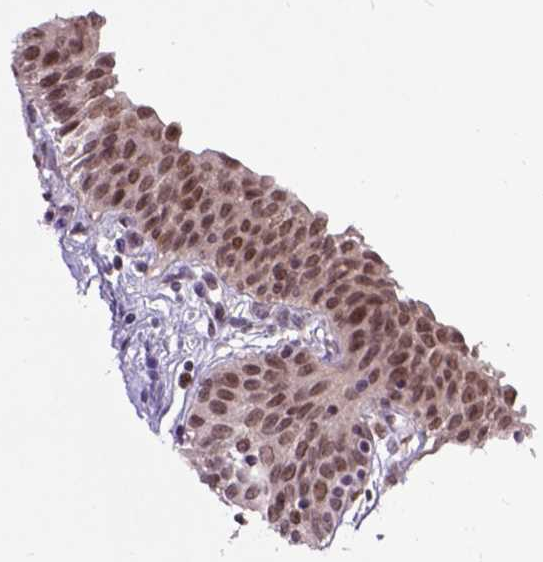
{"staining": {"intensity": "moderate", "quantity": ">75%", "location": "nuclear"}, "tissue": "urinary bladder", "cell_type": "Urothelial cells", "image_type": "normal", "snomed": [{"axis": "morphology", "description": "Normal tissue, NOS"}, {"axis": "topography", "description": "Urinary bladder"}], "caption": "Urothelial cells exhibit moderate nuclear expression in approximately >75% of cells in normal urinary bladder. The protein of interest is shown in brown color, while the nuclei are stained blue.", "gene": "RCC2", "patient": {"sex": "male", "age": 68}}